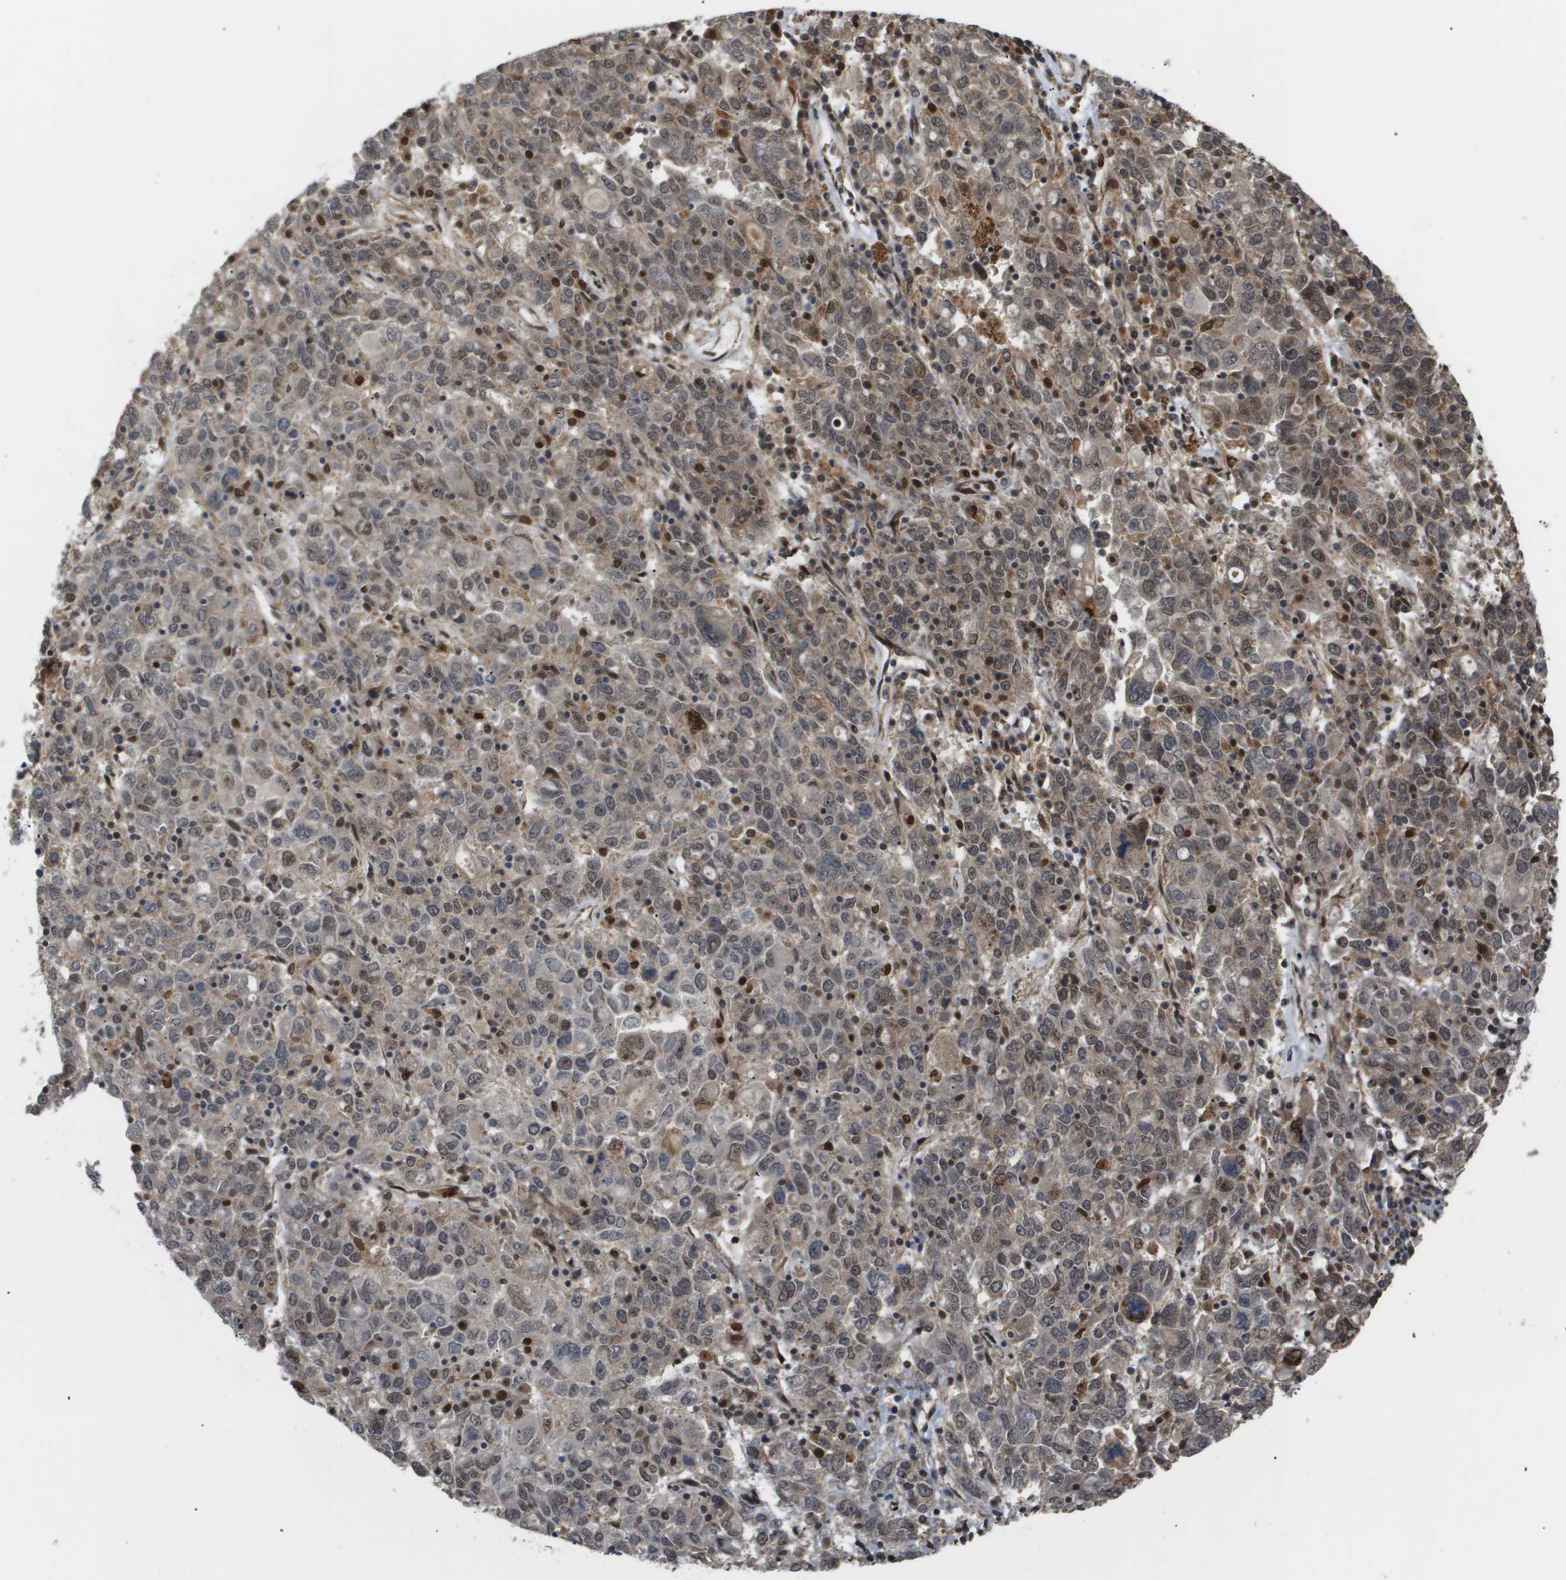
{"staining": {"intensity": "weak", "quantity": ">75%", "location": "cytoplasmic/membranous,nuclear"}, "tissue": "ovarian cancer", "cell_type": "Tumor cells", "image_type": "cancer", "snomed": [{"axis": "morphology", "description": "Carcinoma, endometroid"}, {"axis": "topography", "description": "Ovary"}], "caption": "A brown stain labels weak cytoplasmic/membranous and nuclear staining of a protein in ovarian endometroid carcinoma tumor cells.", "gene": "PDGFB", "patient": {"sex": "female", "age": 62}}